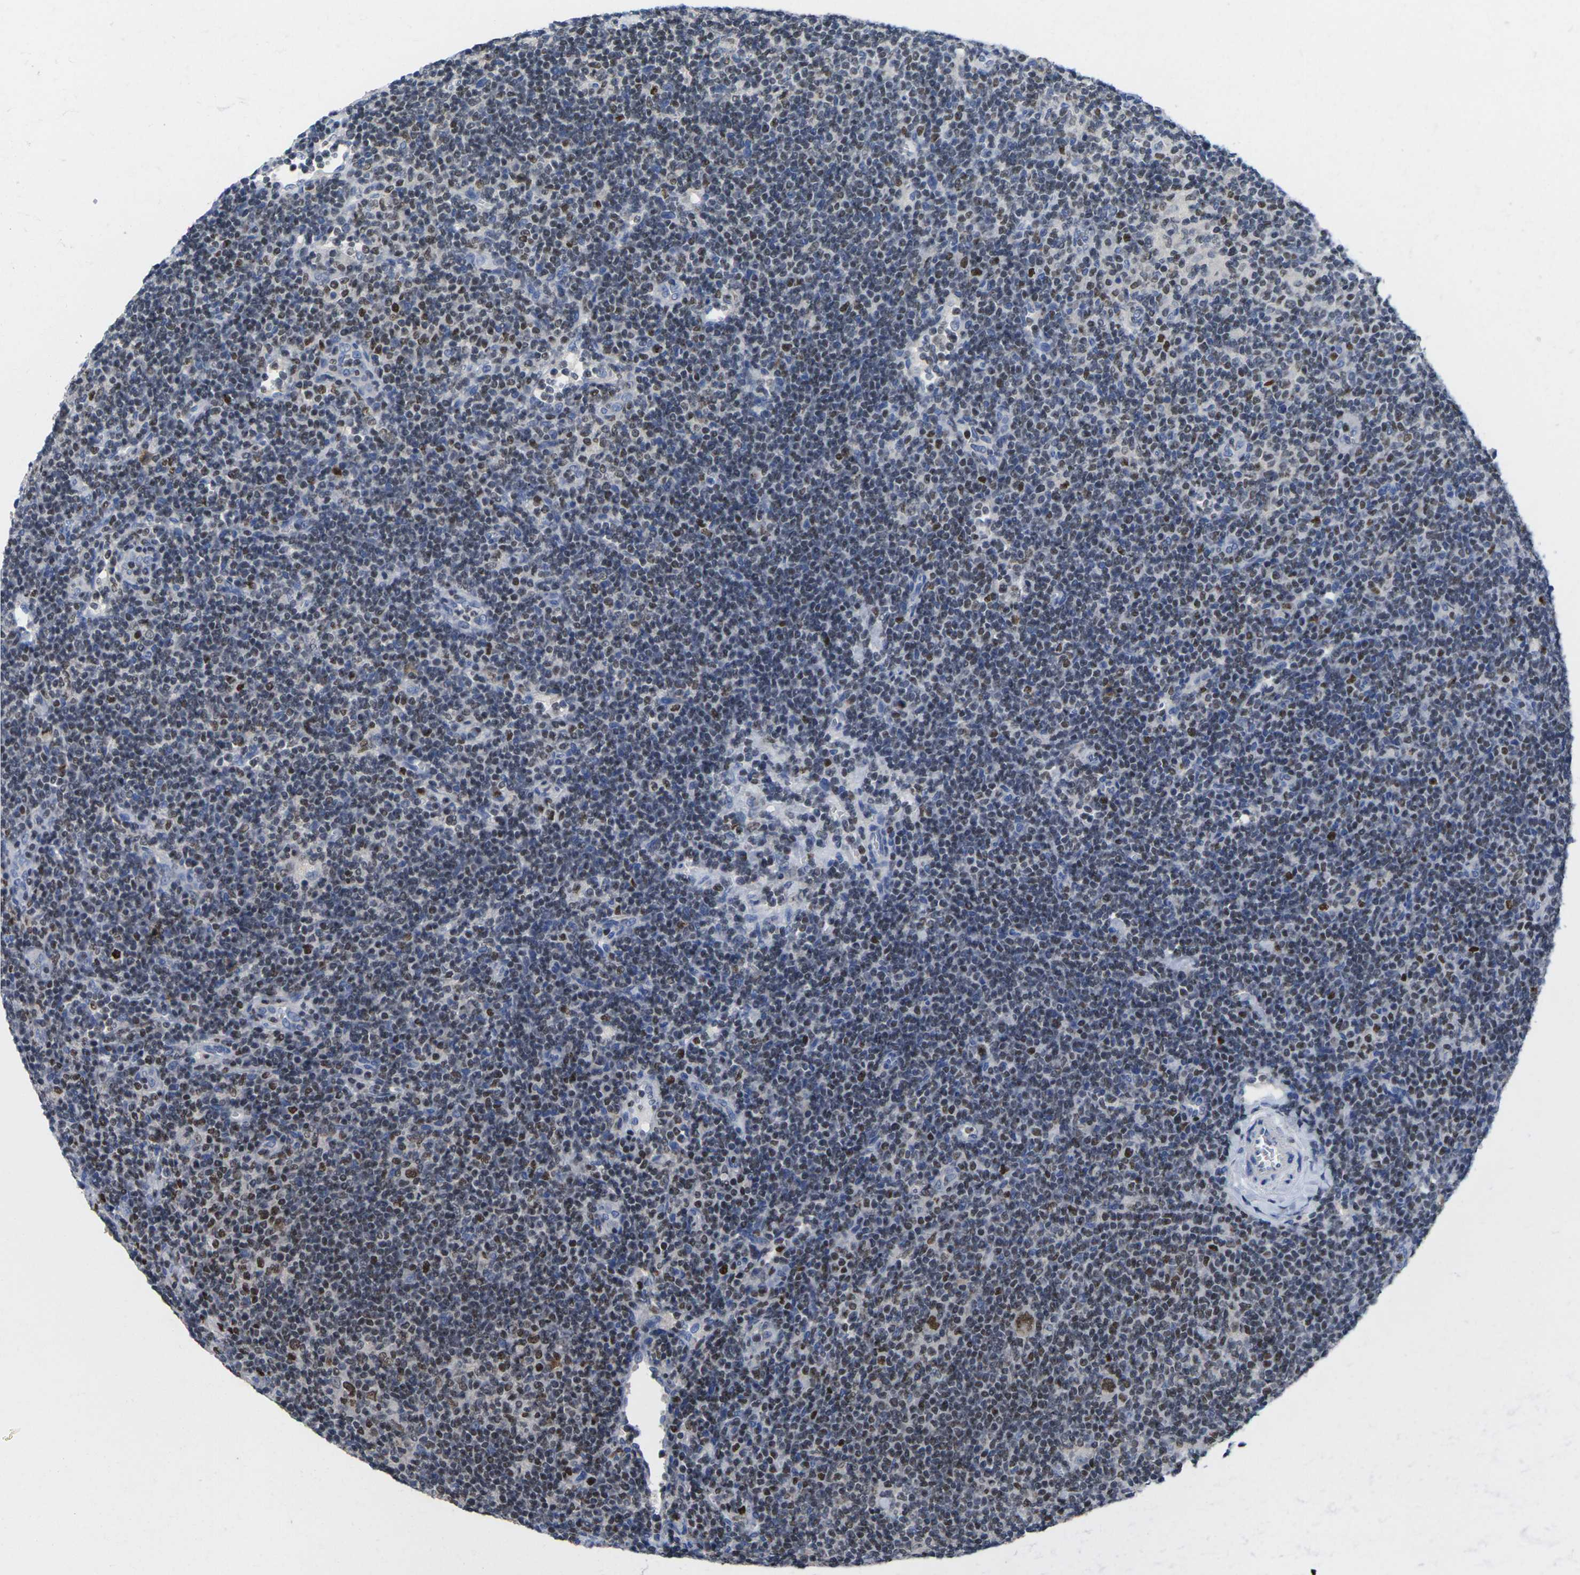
{"staining": {"intensity": "moderate", "quantity": ">75%", "location": "nuclear"}, "tissue": "lymphoma", "cell_type": "Tumor cells", "image_type": "cancer", "snomed": [{"axis": "morphology", "description": "Hodgkin's disease, NOS"}, {"axis": "topography", "description": "Lymph node"}], "caption": "Immunohistochemistry (IHC) (DAB (3,3'-diaminobenzidine)) staining of human lymphoma shows moderate nuclear protein positivity in about >75% of tumor cells.", "gene": "IKZF1", "patient": {"sex": "female", "age": 57}}